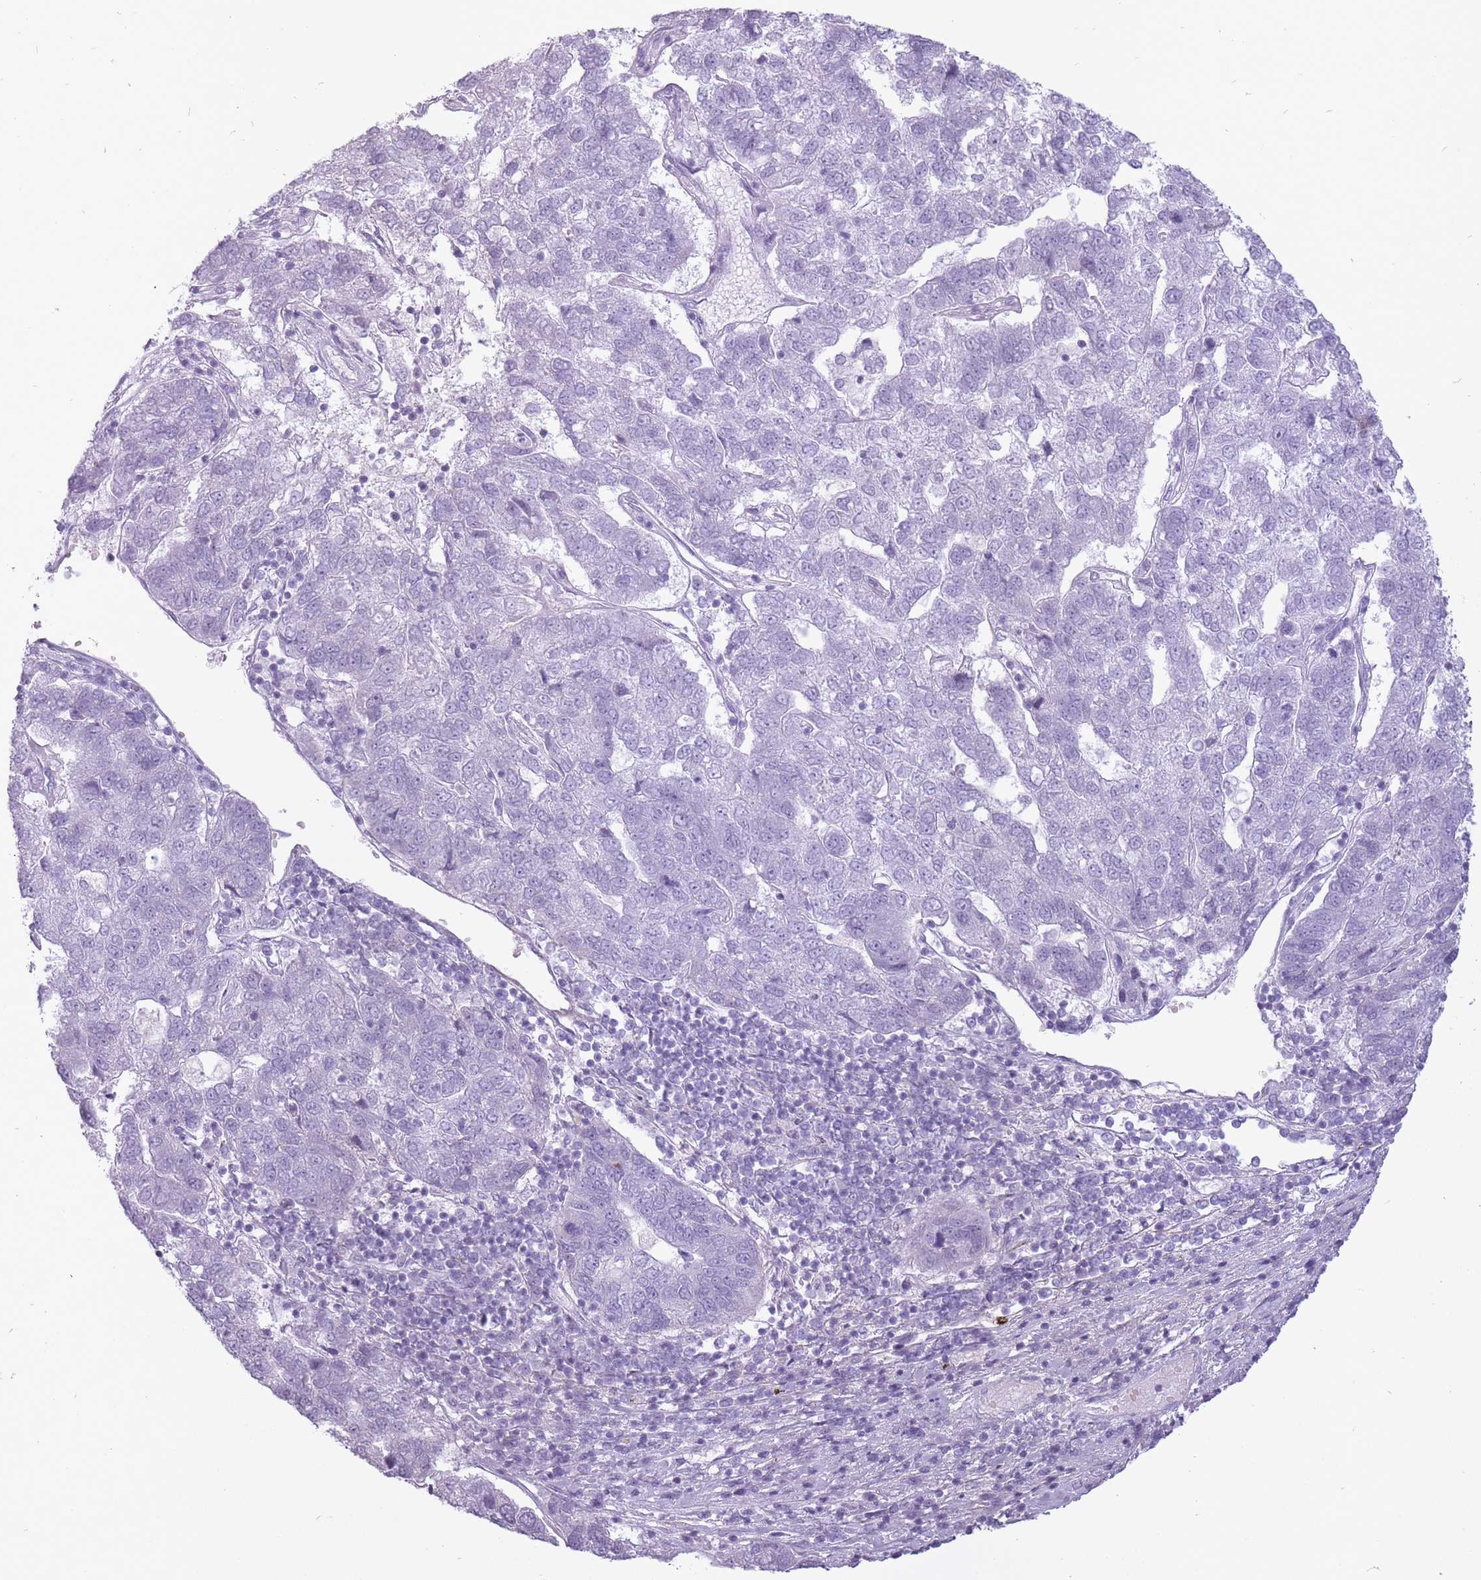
{"staining": {"intensity": "negative", "quantity": "none", "location": "none"}, "tissue": "pancreatic cancer", "cell_type": "Tumor cells", "image_type": "cancer", "snomed": [{"axis": "morphology", "description": "Adenocarcinoma, NOS"}, {"axis": "topography", "description": "Pancreas"}], "caption": "This is an immunohistochemistry histopathology image of human pancreatic adenocarcinoma. There is no positivity in tumor cells.", "gene": "RFX4", "patient": {"sex": "female", "age": 61}}